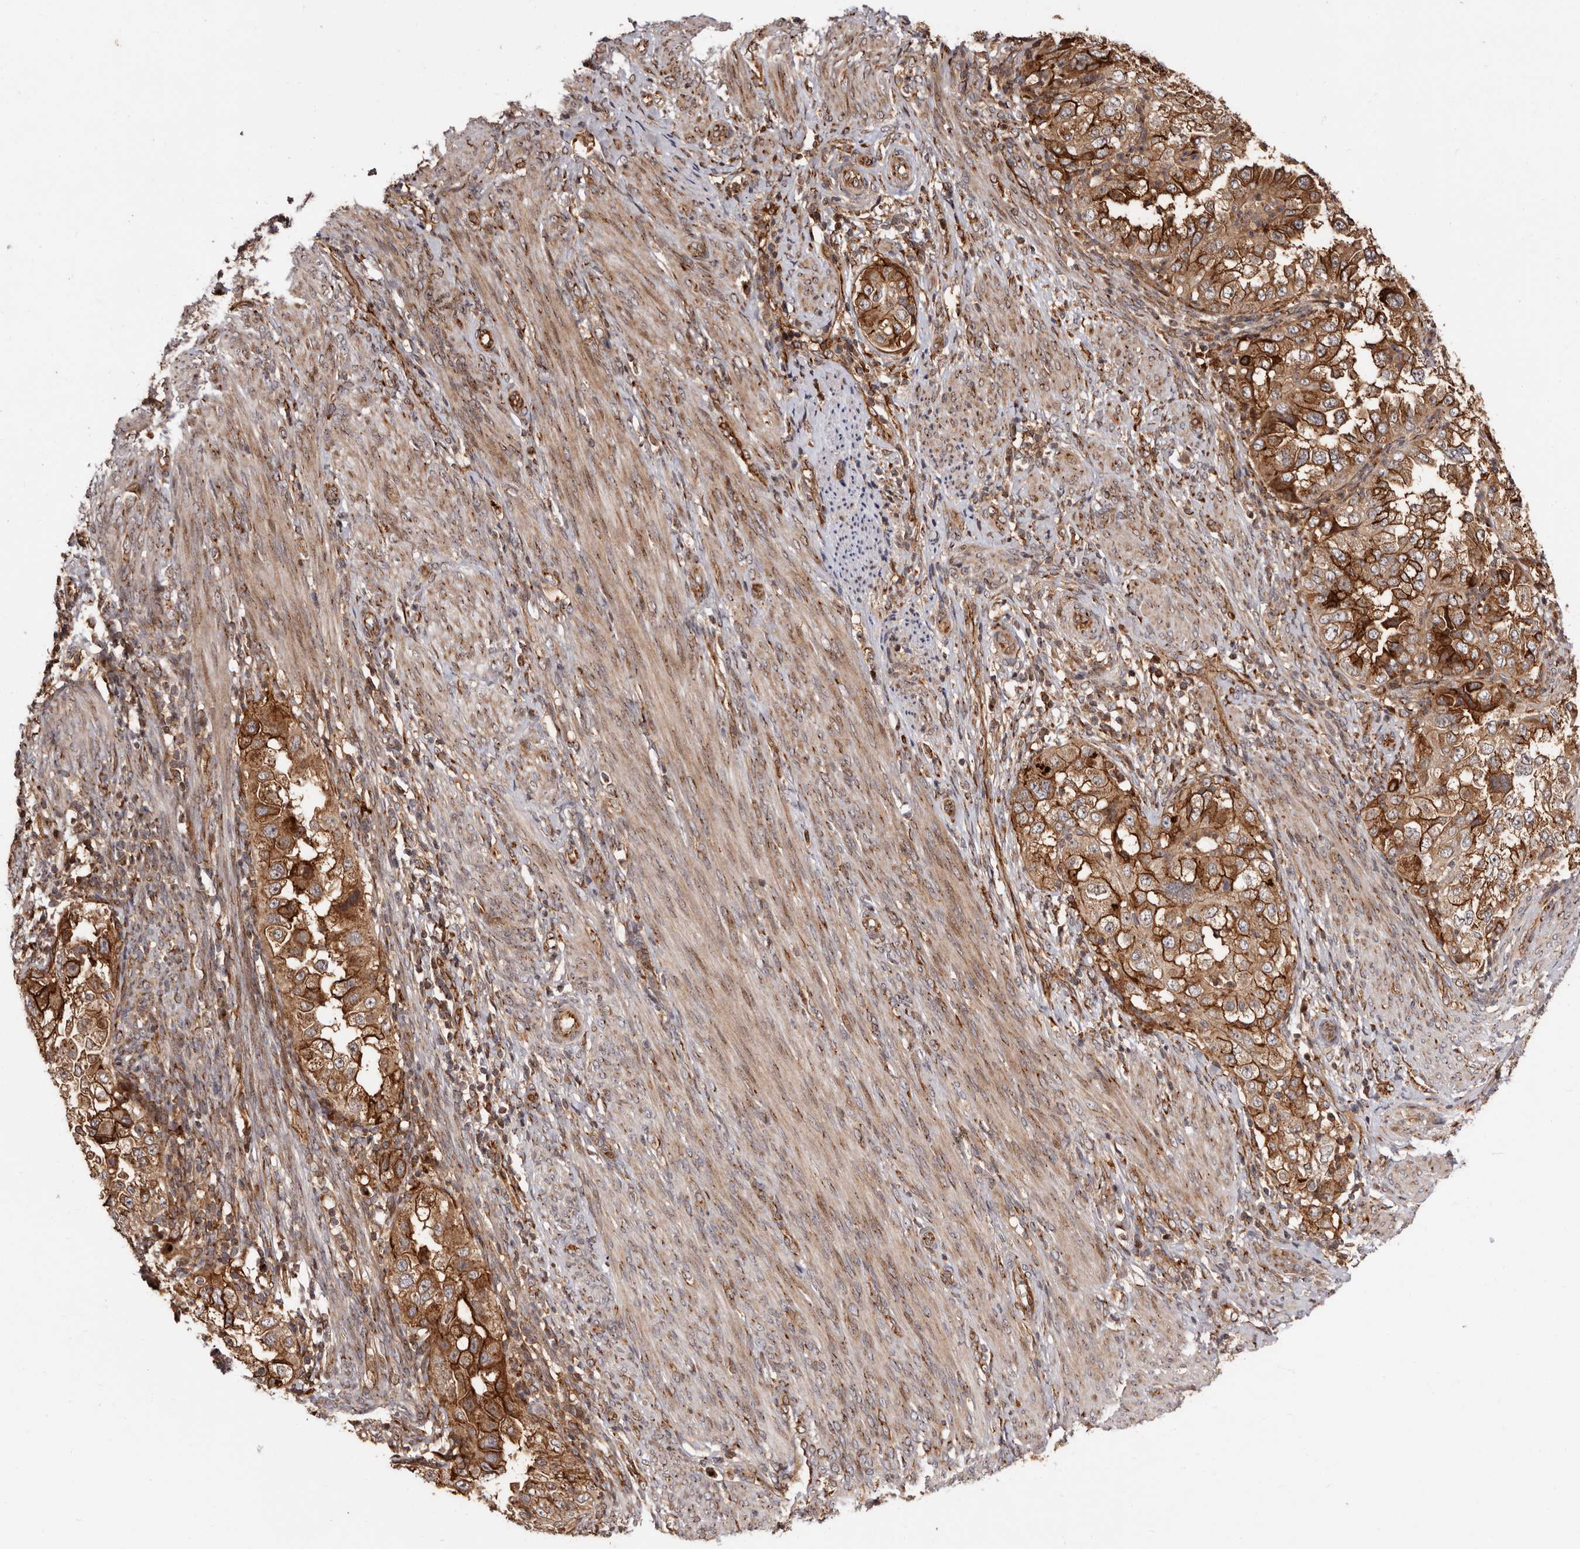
{"staining": {"intensity": "strong", "quantity": ">75%", "location": "cytoplasmic/membranous"}, "tissue": "endometrial cancer", "cell_type": "Tumor cells", "image_type": "cancer", "snomed": [{"axis": "morphology", "description": "Adenocarcinoma, NOS"}, {"axis": "topography", "description": "Endometrium"}], "caption": "Endometrial cancer (adenocarcinoma) stained with immunohistochemistry (IHC) reveals strong cytoplasmic/membranous positivity in approximately >75% of tumor cells.", "gene": "GPR27", "patient": {"sex": "female", "age": 85}}